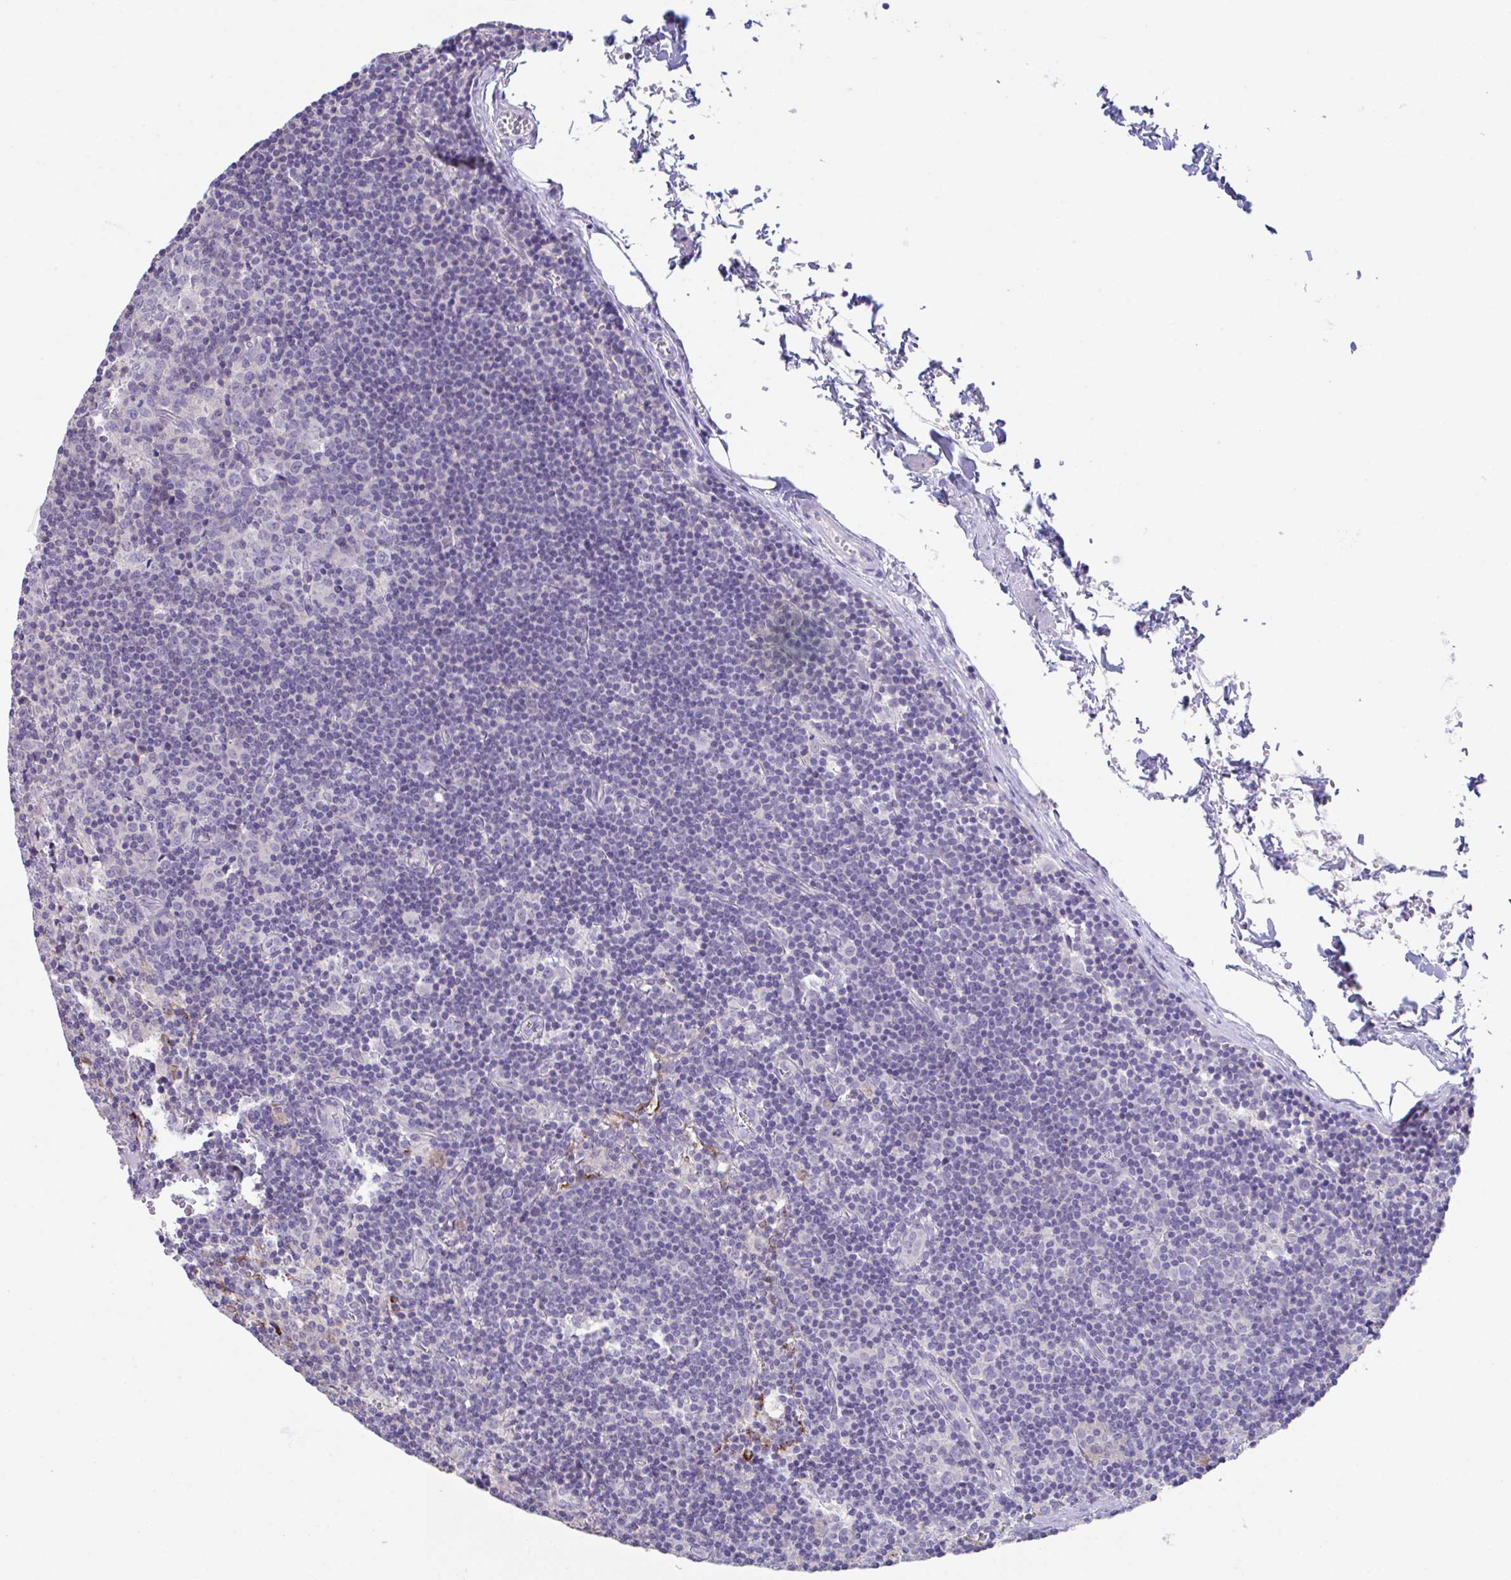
{"staining": {"intensity": "negative", "quantity": "none", "location": "none"}, "tissue": "lymph node", "cell_type": "Germinal center cells", "image_type": "normal", "snomed": [{"axis": "morphology", "description": "Normal tissue, NOS"}, {"axis": "topography", "description": "Lymph node"}], "caption": "Unremarkable lymph node was stained to show a protein in brown. There is no significant staining in germinal center cells.", "gene": "HACD4", "patient": {"sex": "female", "age": 45}}